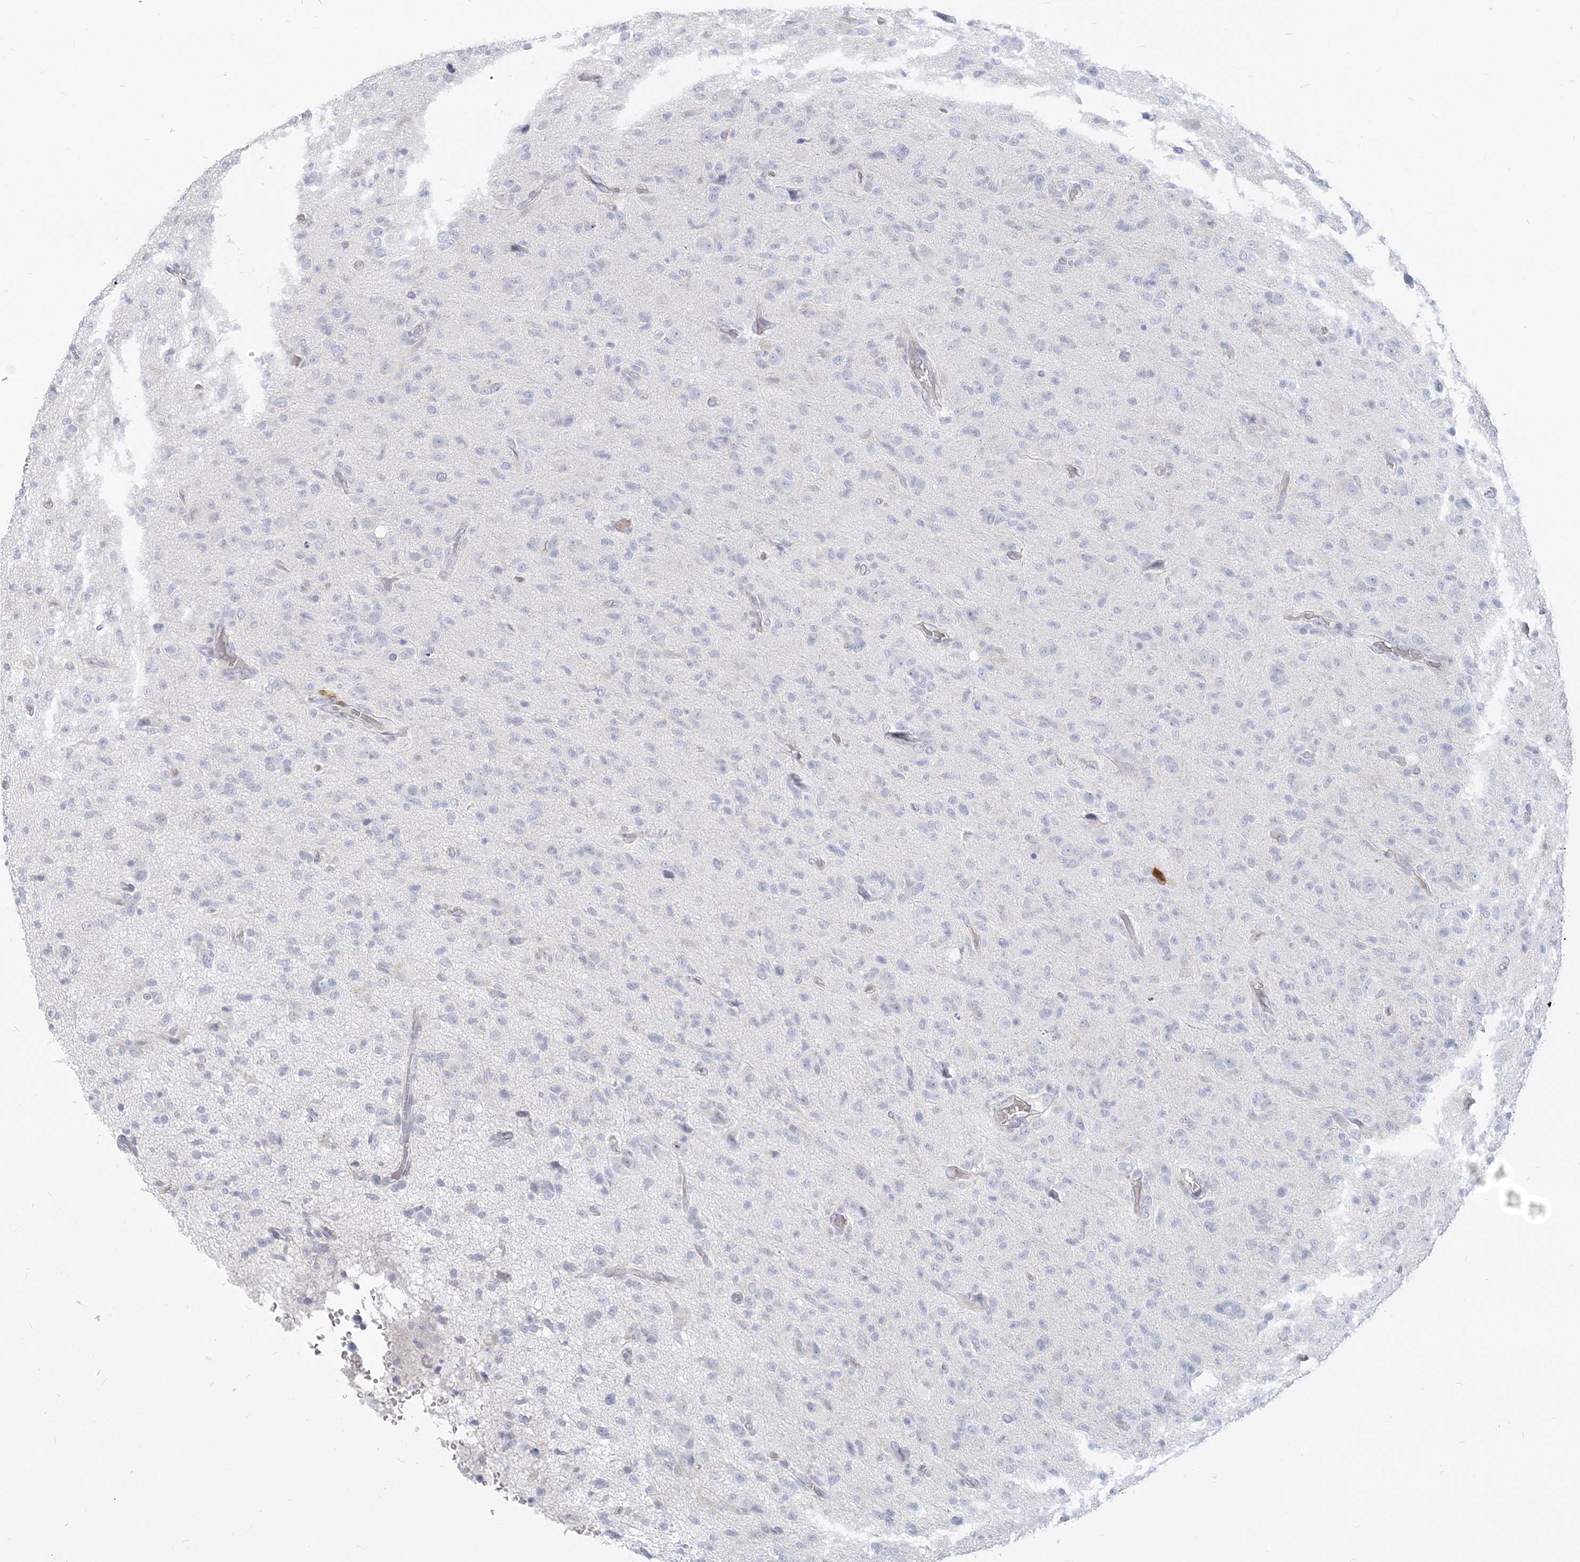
{"staining": {"intensity": "negative", "quantity": "none", "location": "none"}, "tissue": "glioma", "cell_type": "Tumor cells", "image_type": "cancer", "snomed": [{"axis": "morphology", "description": "Glioma, malignant, High grade"}, {"axis": "topography", "description": "Brain"}], "caption": "The photomicrograph shows no significant positivity in tumor cells of malignant glioma (high-grade).", "gene": "GMPPA", "patient": {"sex": "female", "age": 57}}